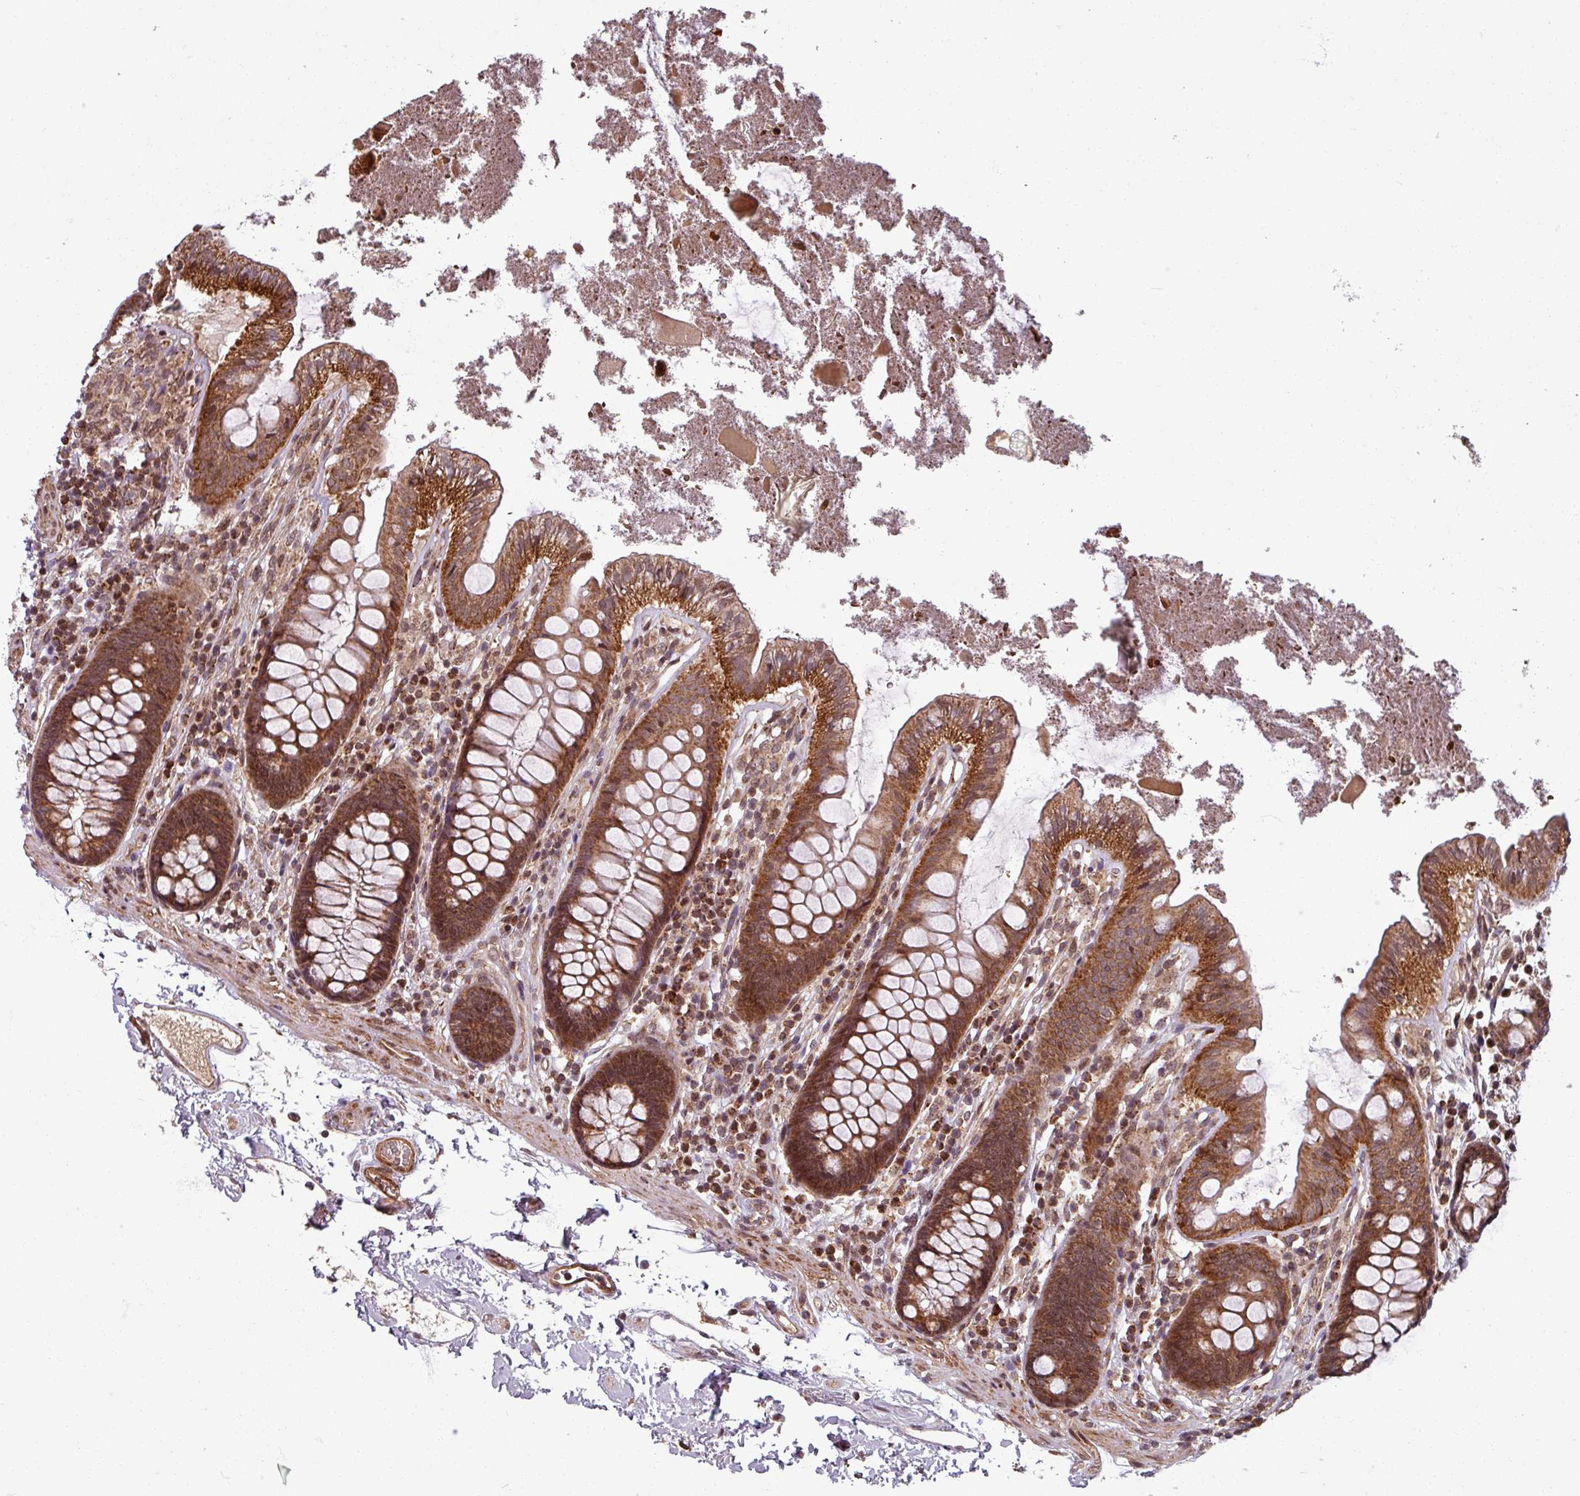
{"staining": {"intensity": "moderate", "quantity": ">75%", "location": "cytoplasmic/membranous,nuclear"}, "tissue": "colon", "cell_type": "Endothelial cells", "image_type": "normal", "snomed": [{"axis": "morphology", "description": "Normal tissue, NOS"}, {"axis": "topography", "description": "Colon"}], "caption": "Brown immunohistochemical staining in unremarkable human colon exhibits moderate cytoplasmic/membranous,nuclear staining in about >75% of endothelial cells.", "gene": "SWI5", "patient": {"sex": "male", "age": 84}}